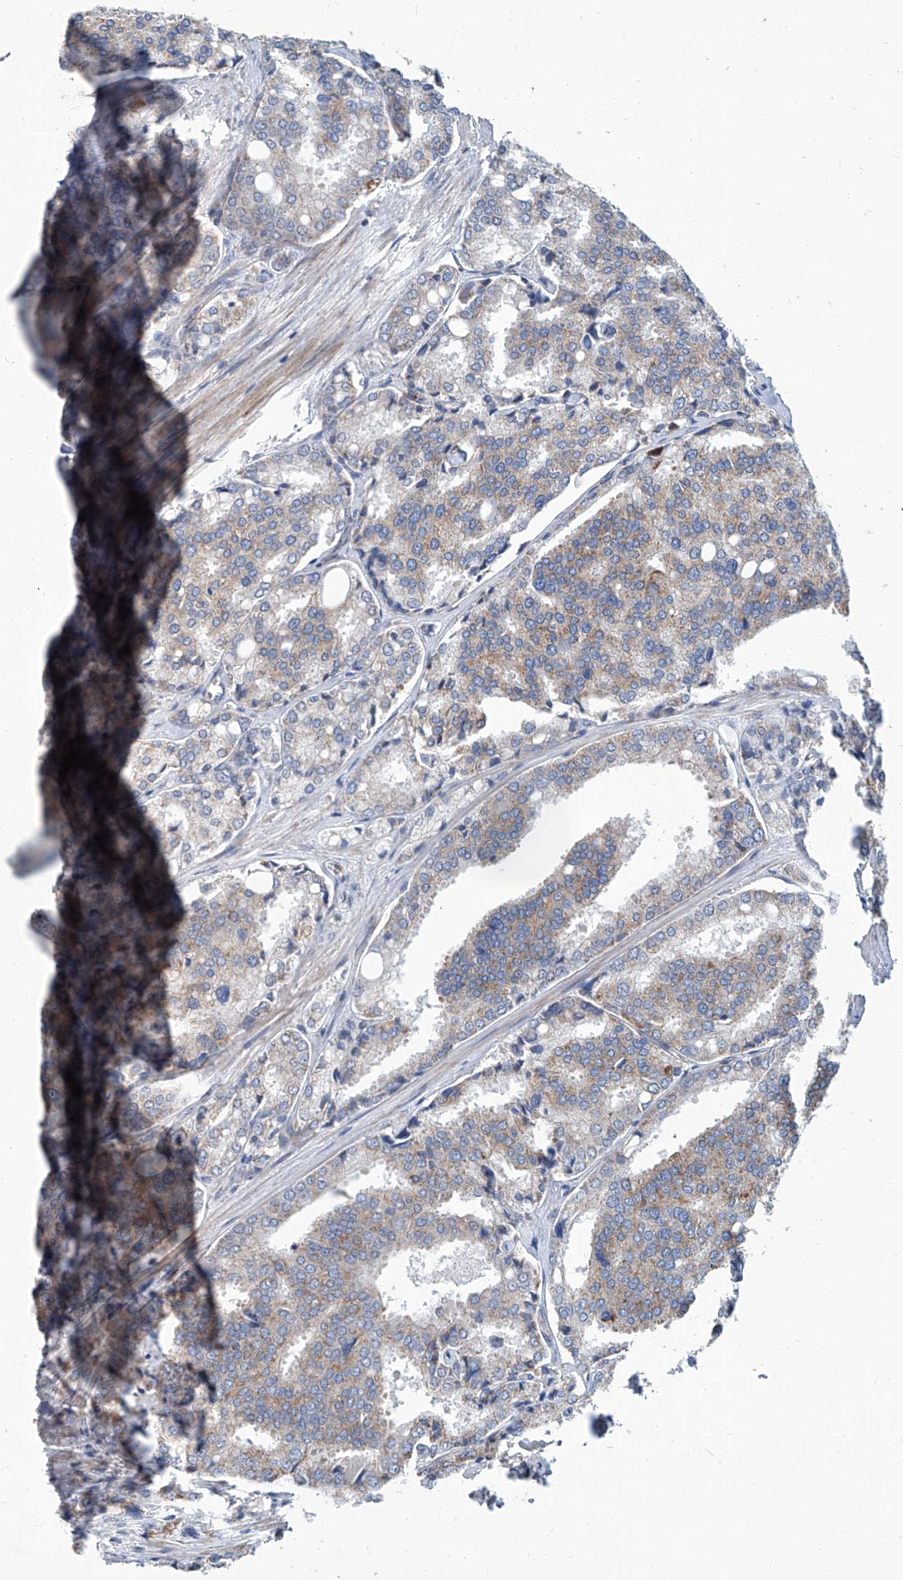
{"staining": {"intensity": "moderate", "quantity": "<25%", "location": "cytoplasmic/membranous"}, "tissue": "prostate cancer", "cell_type": "Tumor cells", "image_type": "cancer", "snomed": [{"axis": "morphology", "description": "Adenocarcinoma, High grade"}, {"axis": "topography", "description": "Prostate"}], "caption": "An immunohistochemistry (IHC) histopathology image of neoplastic tissue is shown. Protein staining in brown labels moderate cytoplasmic/membranous positivity in prostate cancer (high-grade adenocarcinoma) within tumor cells.", "gene": "USP48", "patient": {"sex": "male", "age": 50}}